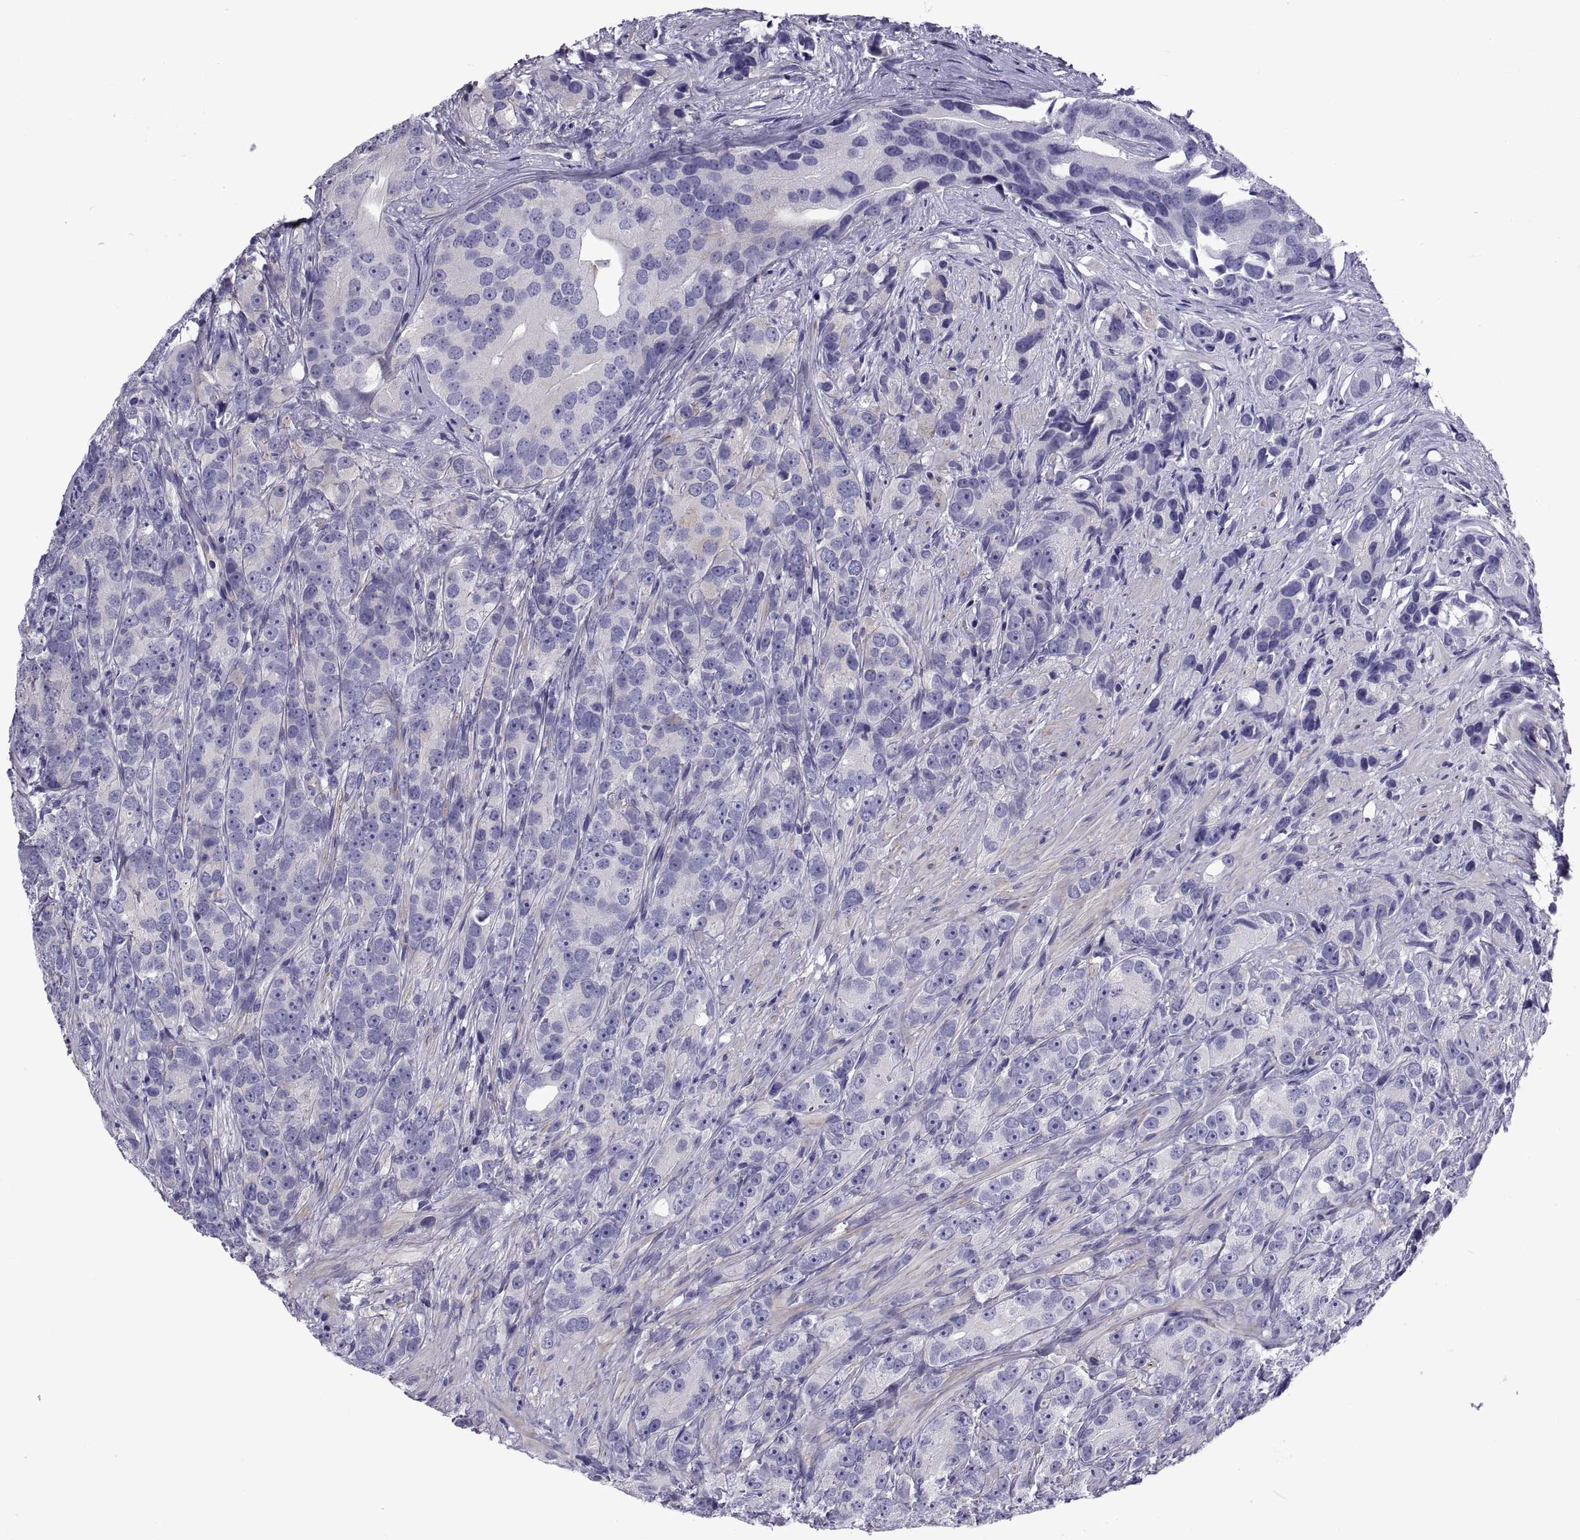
{"staining": {"intensity": "negative", "quantity": "none", "location": "none"}, "tissue": "prostate cancer", "cell_type": "Tumor cells", "image_type": "cancer", "snomed": [{"axis": "morphology", "description": "Adenocarcinoma, High grade"}, {"axis": "topography", "description": "Prostate"}], "caption": "Immunohistochemistry (IHC) histopathology image of neoplastic tissue: human prostate adenocarcinoma (high-grade) stained with DAB demonstrates no significant protein staining in tumor cells.", "gene": "TMC3", "patient": {"sex": "male", "age": 90}}